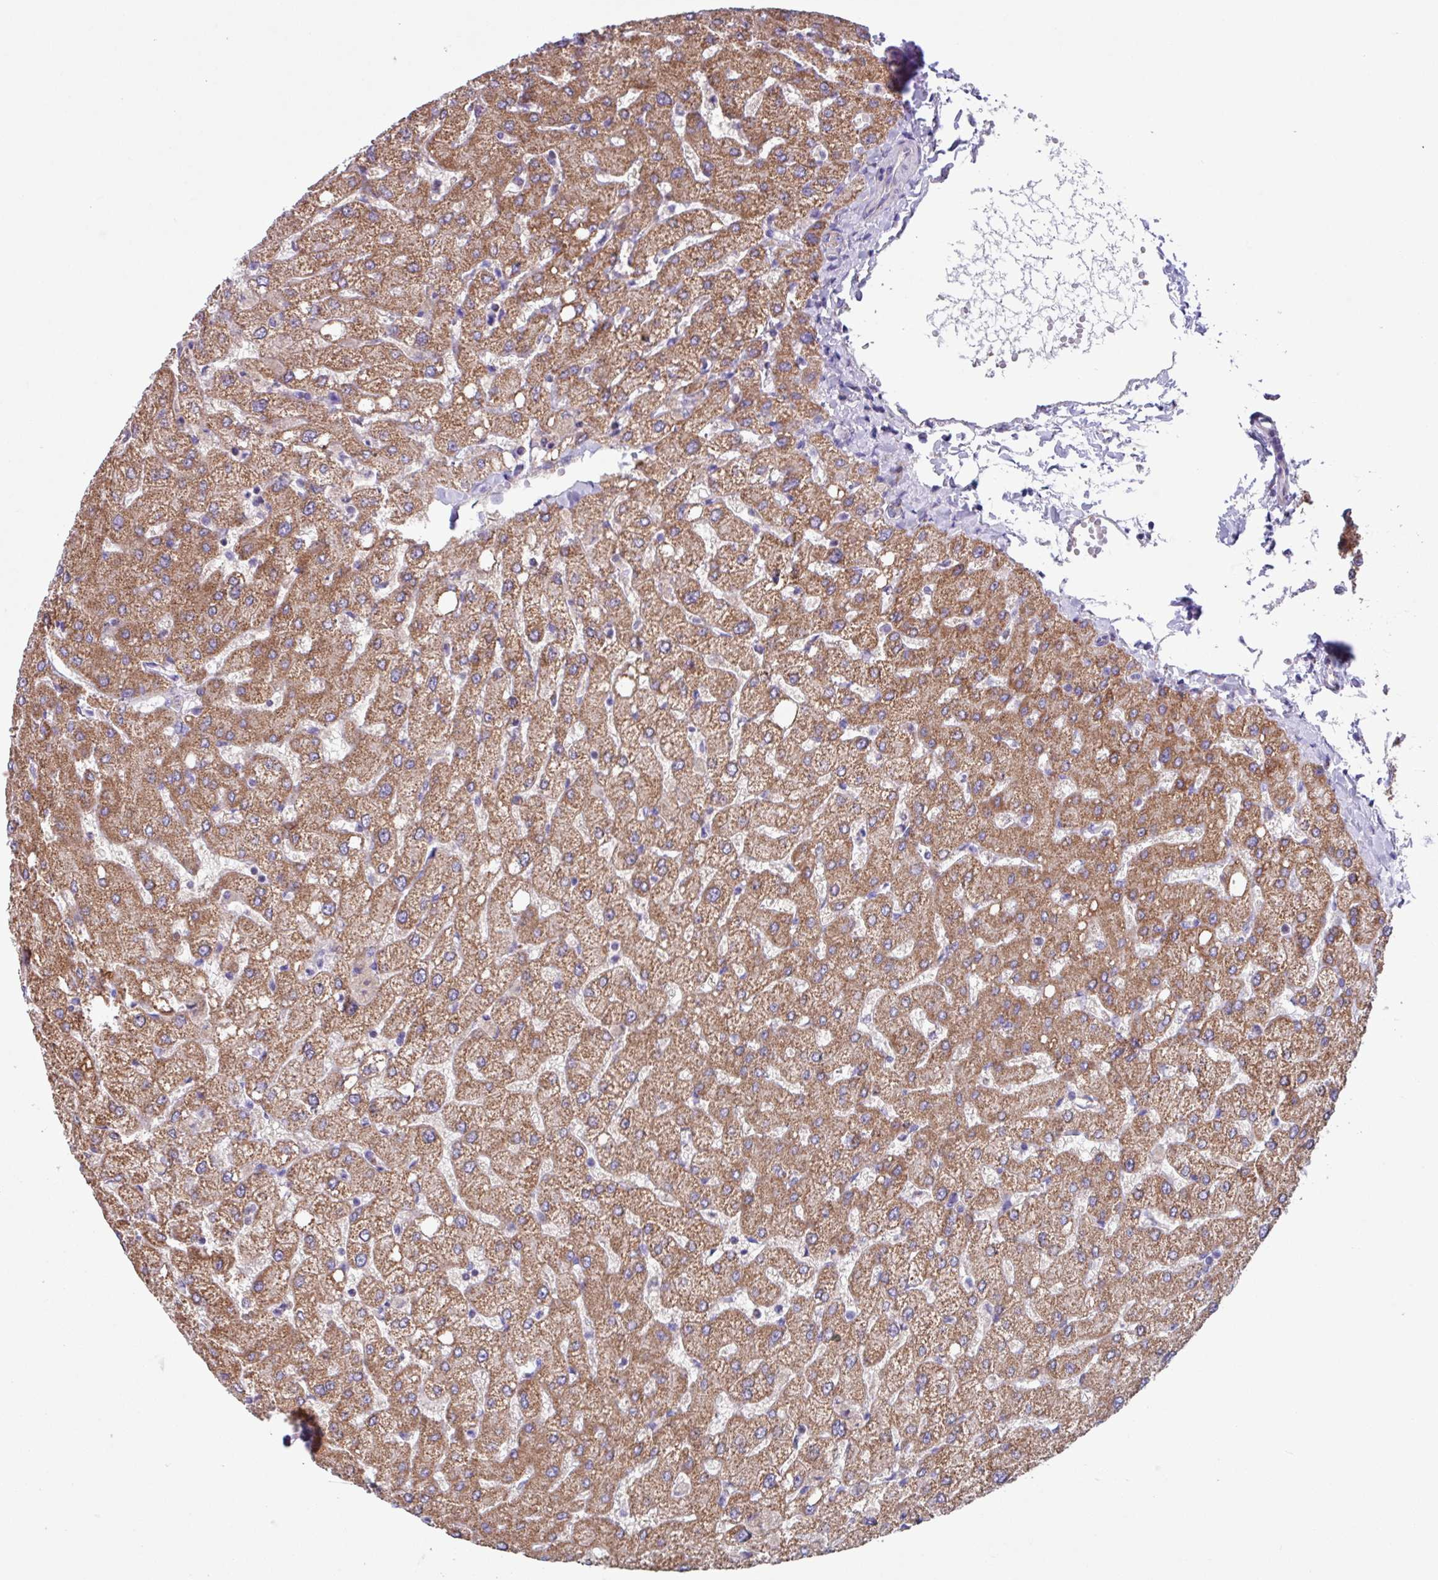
{"staining": {"intensity": "negative", "quantity": "none", "location": "none"}, "tissue": "liver", "cell_type": "Cholangiocytes", "image_type": "normal", "snomed": [{"axis": "morphology", "description": "Normal tissue, NOS"}, {"axis": "topography", "description": "Liver"}], "caption": "This image is of unremarkable liver stained with immunohistochemistry to label a protein in brown with the nuclei are counter-stained blue. There is no expression in cholangiocytes.", "gene": "OTULIN", "patient": {"sex": "female", "age": 54}}